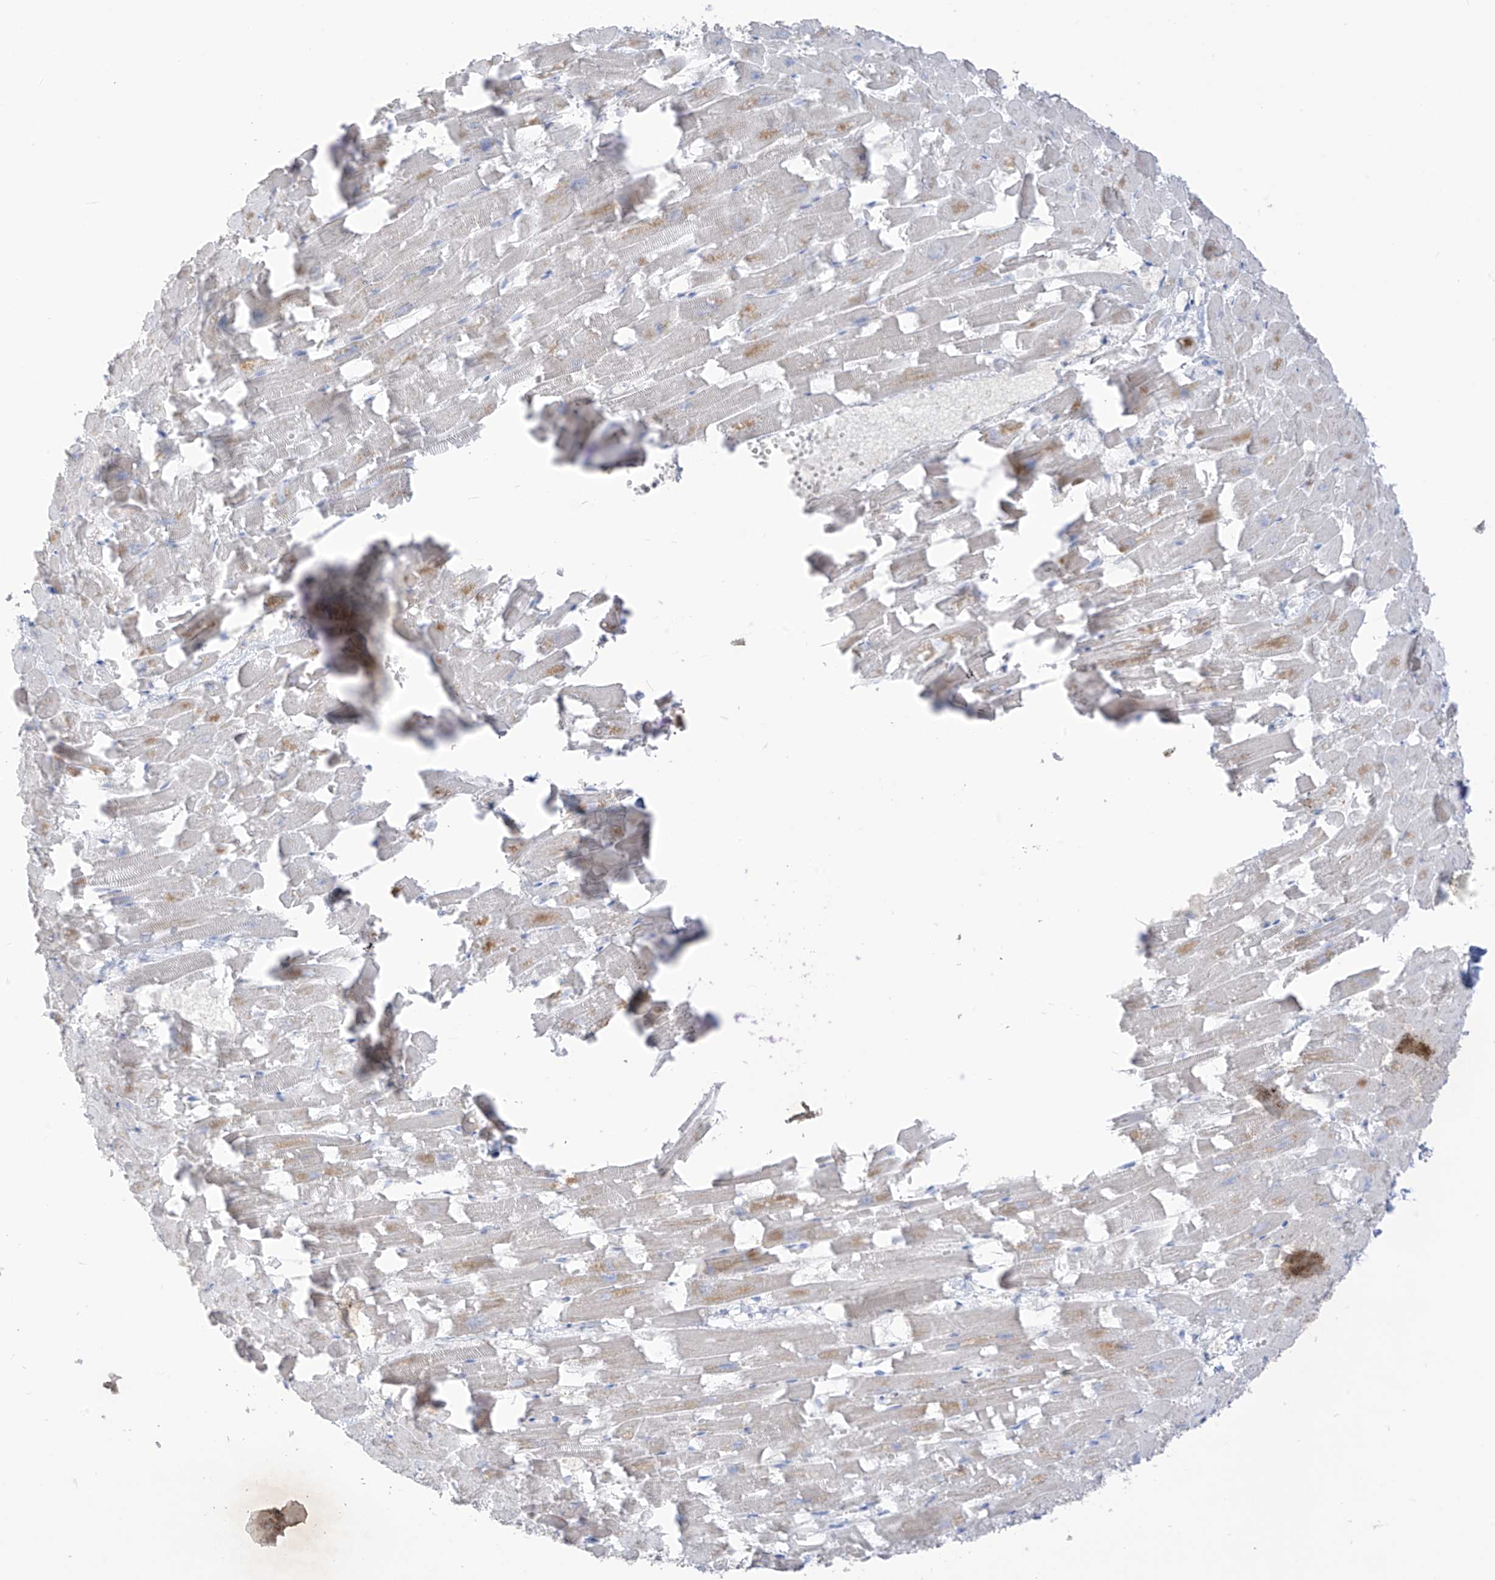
{"staining": {"intensity": "negative", "quantity": "none", "location": "none"}, "tissue": "heart muscle", "cell_type": "Cardiomyocytes", "image_type": "normal", "snomed": [{"axis": "morphology", "description": "Normal tissue, NOS"}, {"axis": "topography", "description": "Heart"}], "caption": "Immunohistochemistry (IHC) histopathology image of benign heart muscle: human heart muscle stained with DAB (3,3'-diaminobenzidine) shows no significant protein positivity in cardiomyocytes.", "gene": "ASPRV1", "patient": {"sex": "female", "age": 64}}